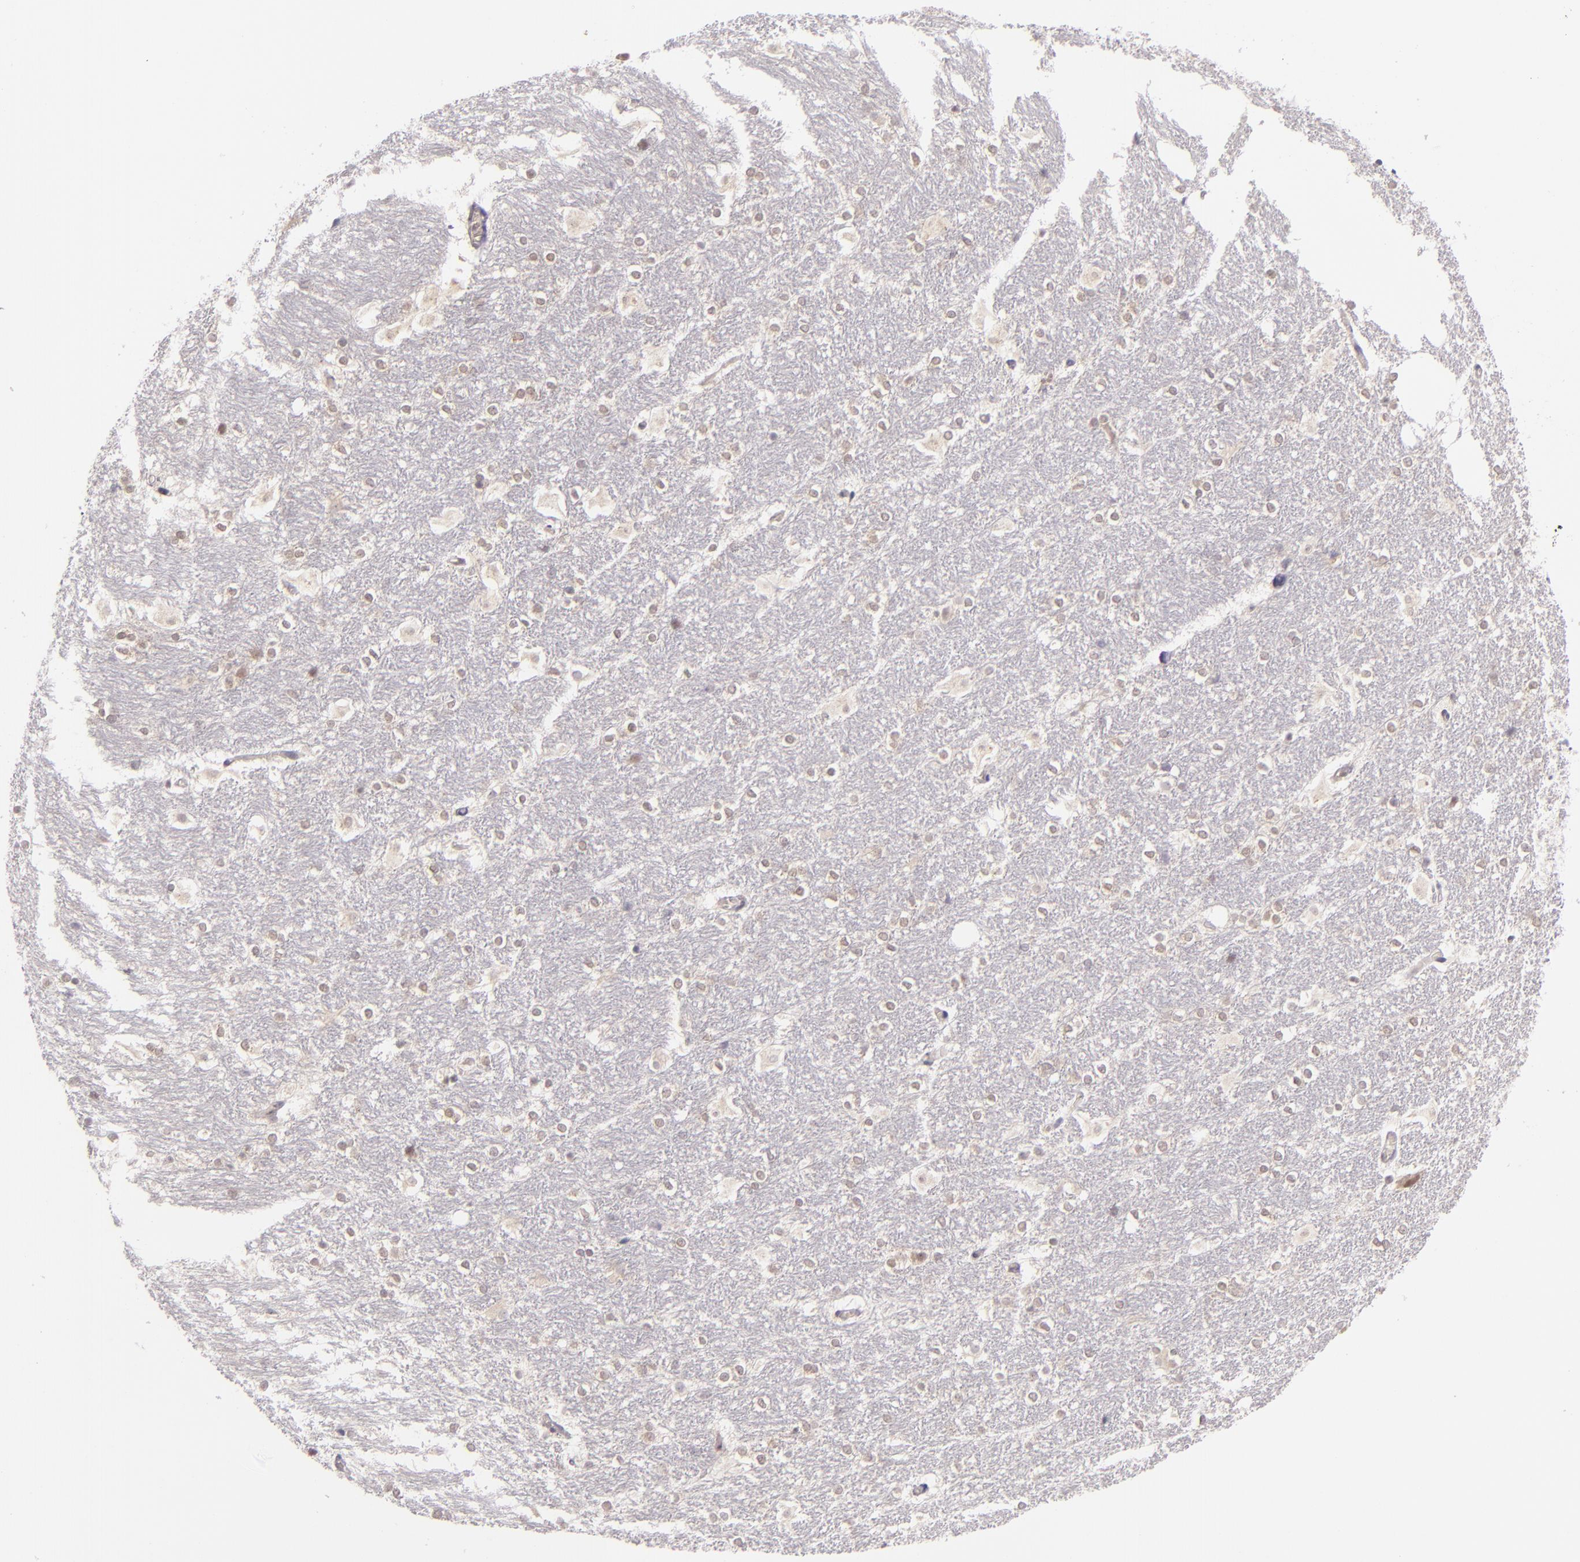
{"staining": {"intensity": "negative", "quantity": "none", "location": "none"}, "tissue": "hippocampus", "cell_type": "Glial cells", "image_type": "normal", "snomed": [{"axis": "morphology", "description": "Normal tissue, NOS"}, {"axis": "topography", "description": "Hippocampus"}], "caption": "This is an immunohistochemistry (IHC) histopathology image of benign hippocampus. There is no staining in glial cells.", "gene": "CSE1L", "patient": {"sex": "female", "age": 19}}